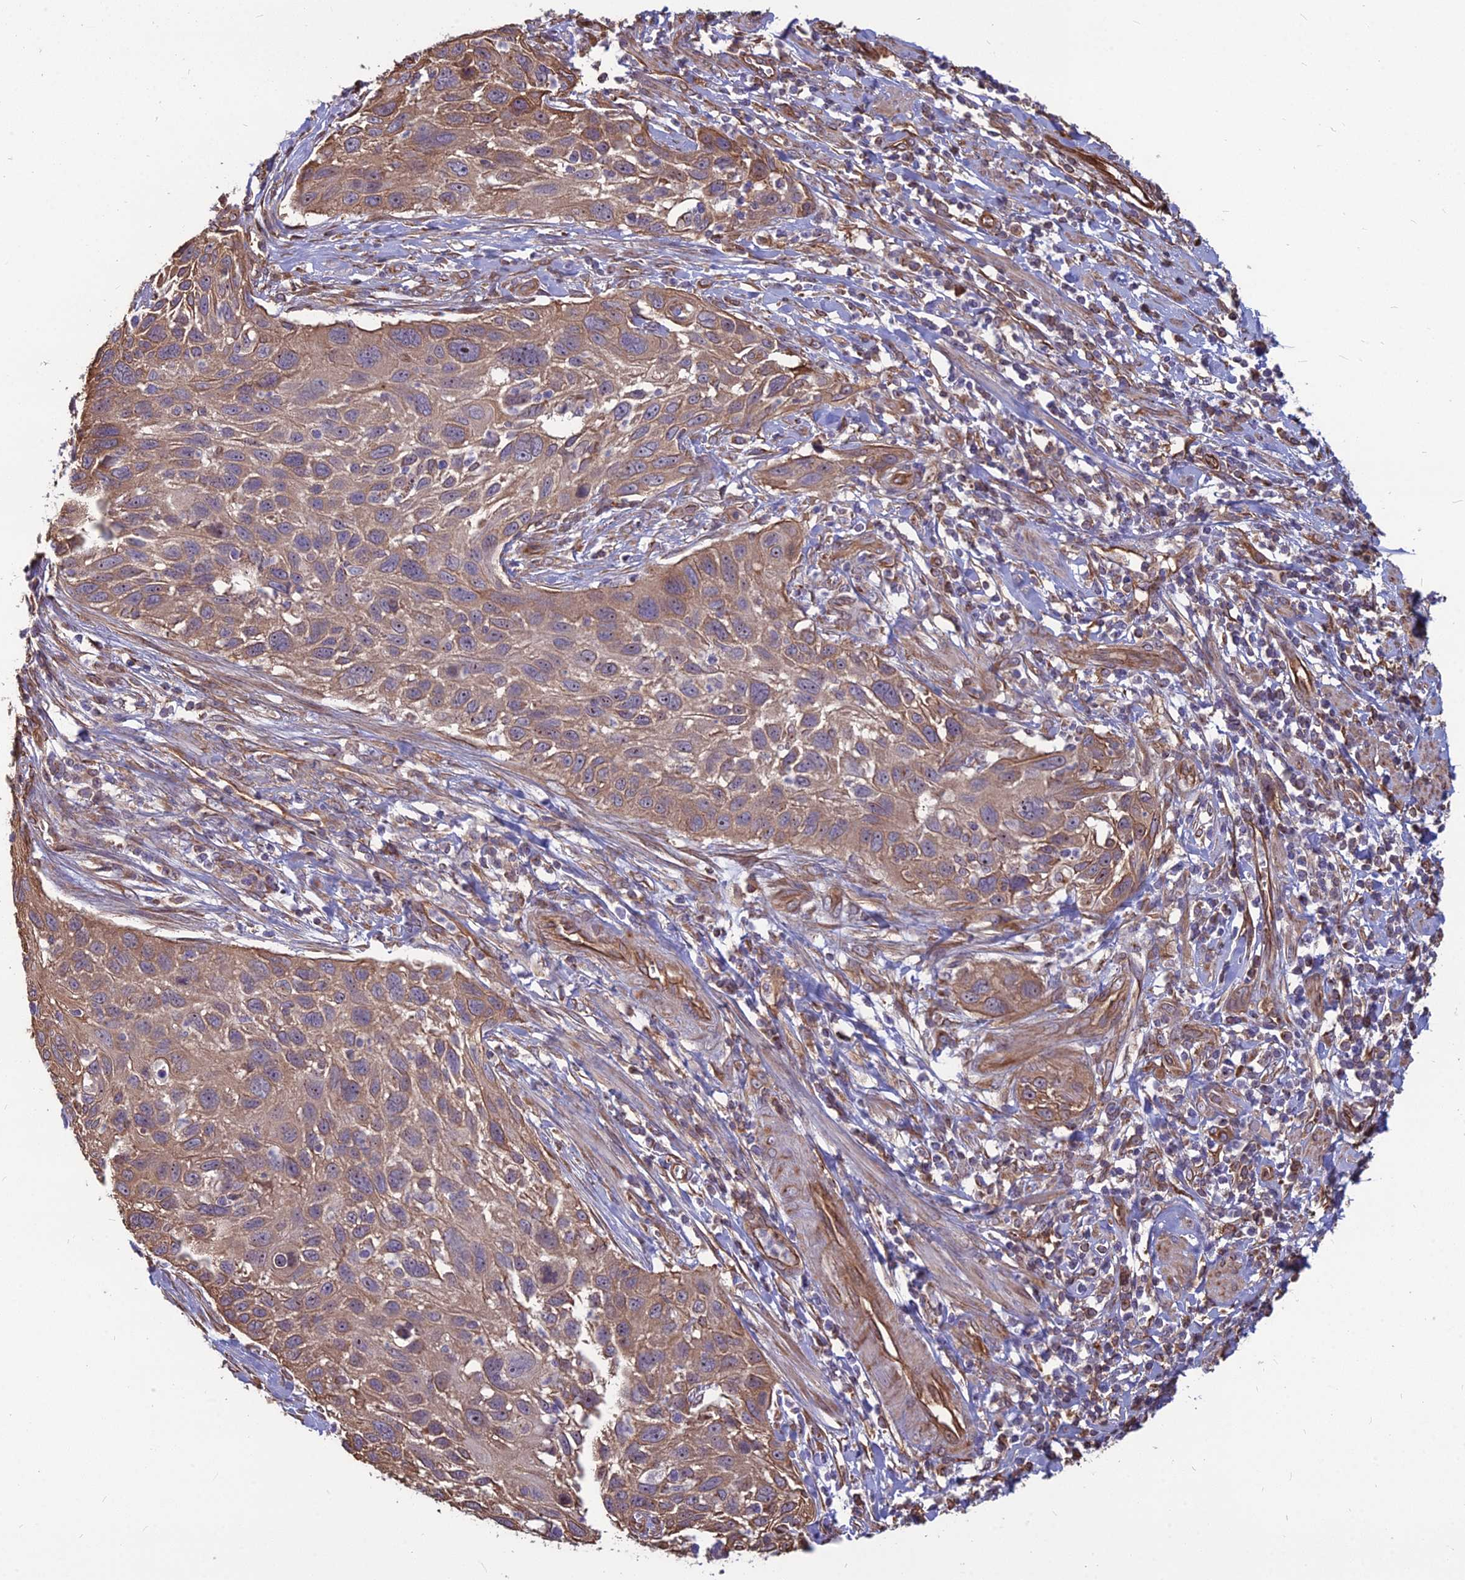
{"staining": {"intensity": "moderate", "quantity": "25%-75%", "location": "cytoplasmic/membranous"}, "tissue": "cervical cancer", "cell_type": "Tumor cells", "image_type": "cancer", "snomed": [{"axis": "morphology", "description": "Squamous cell carcinoma, NOS"}, {"axis": "topography", "description": "Cervix"}], "caption": "This image reveals squamous cell carcinoma (cervical) stained with IHC to label a protein in brown. The cytoplasmic/membranous of tumor cells show moderate positivity for the protein. Nuclei are counter-stained blue.", "gene": "LSM6", "patient": {"sex": "female", "age": 70}}